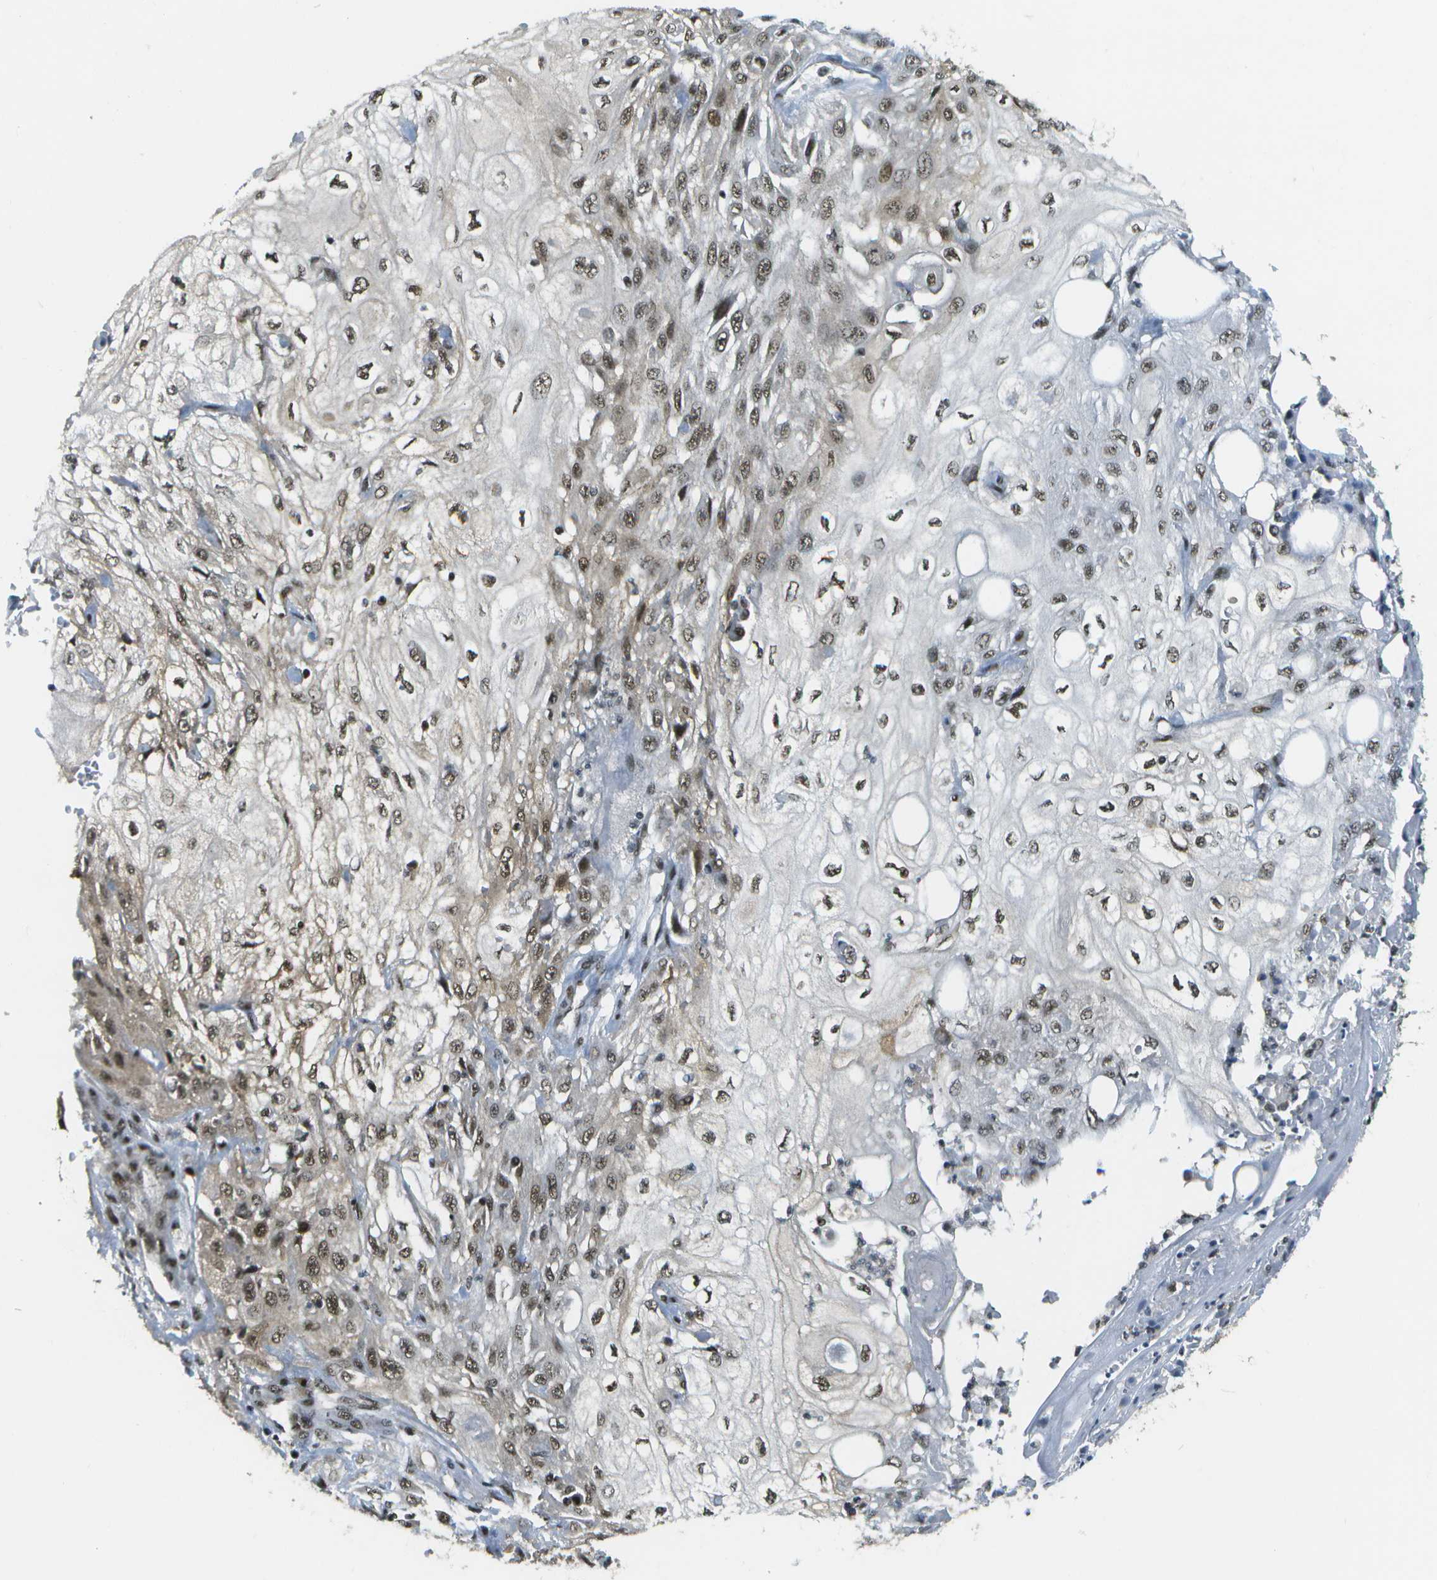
{"staining": {"intensity": "moderate", "quantity": ">75%", "location": "nuclear"}, "tissue": "skin cancer", "cell_type": "Tumor cells", "image_type": "cancer", "snomed": [{"axis": "morphology", "description": "Squamous cell carcinoma, NOS"}, {"axis": "topography", "description": "Skin"}], "caption": "About >75% of tumor cells in skin cancer show moderate nuclear protein positivity as visualized by brown immunohistochemical staining.", "gene": "IRF7", "patient": {"sex": "male", "age": 75}}